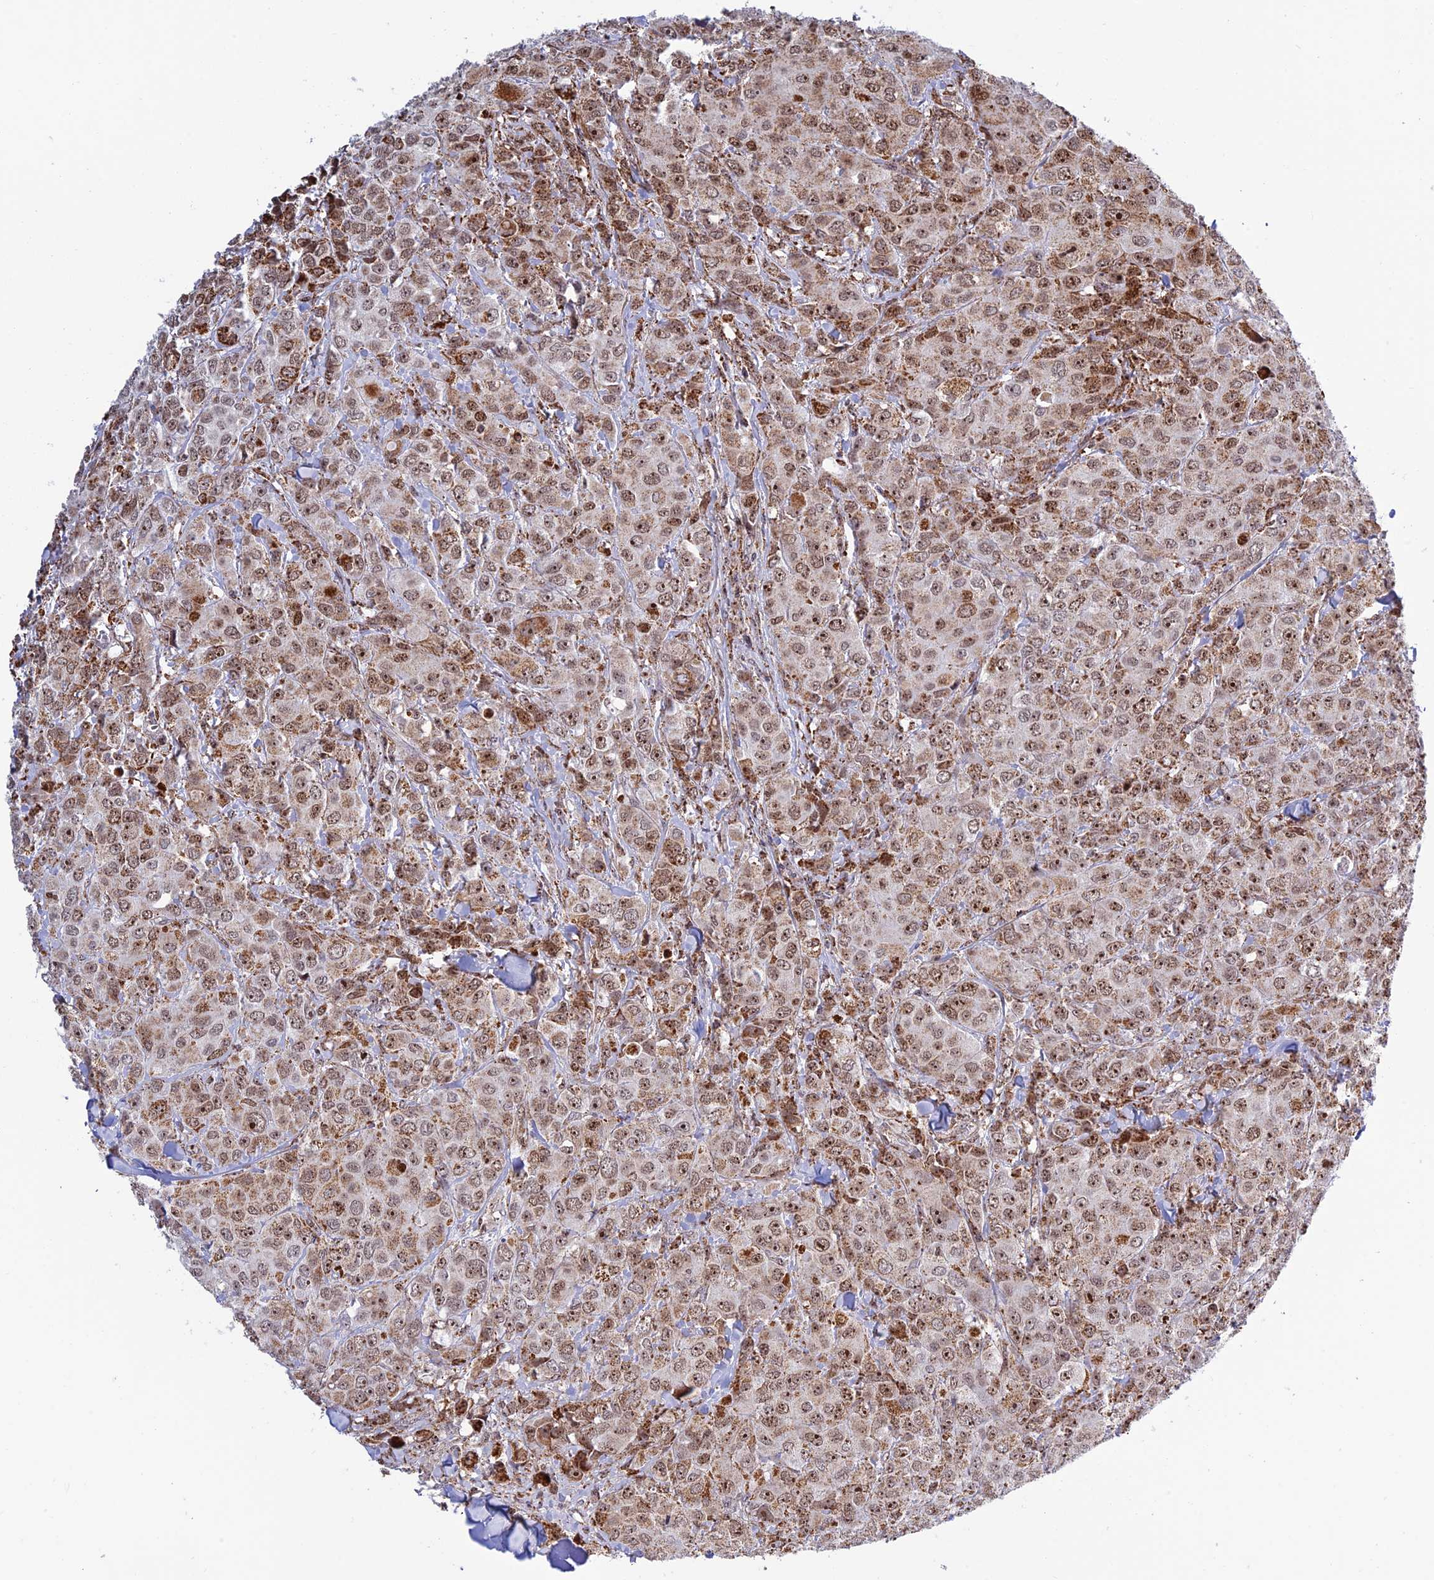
{"staining": {"intensity": "moderate", "quantity": ">75%", "location": "cytoplasmic/membranous,nuclear"}, "tissue": "breast cancer", "cell_type": "Tumor cells", "image_type": "cancer", "snomed": [{"axis": "morphology", "description": "Duct carcinoma"}, {"axis": "topography", "description": "Breast"}], "caption": "There is medium levels of moderate cytoplasmic/membranous and nuclear expression in tumor cells of breast intraductal carcinoma, as demonstrated by immunohistochemical staining (brown color).", "gene": "POLR1G", "patient": {"sex": "female", "age": 43}}